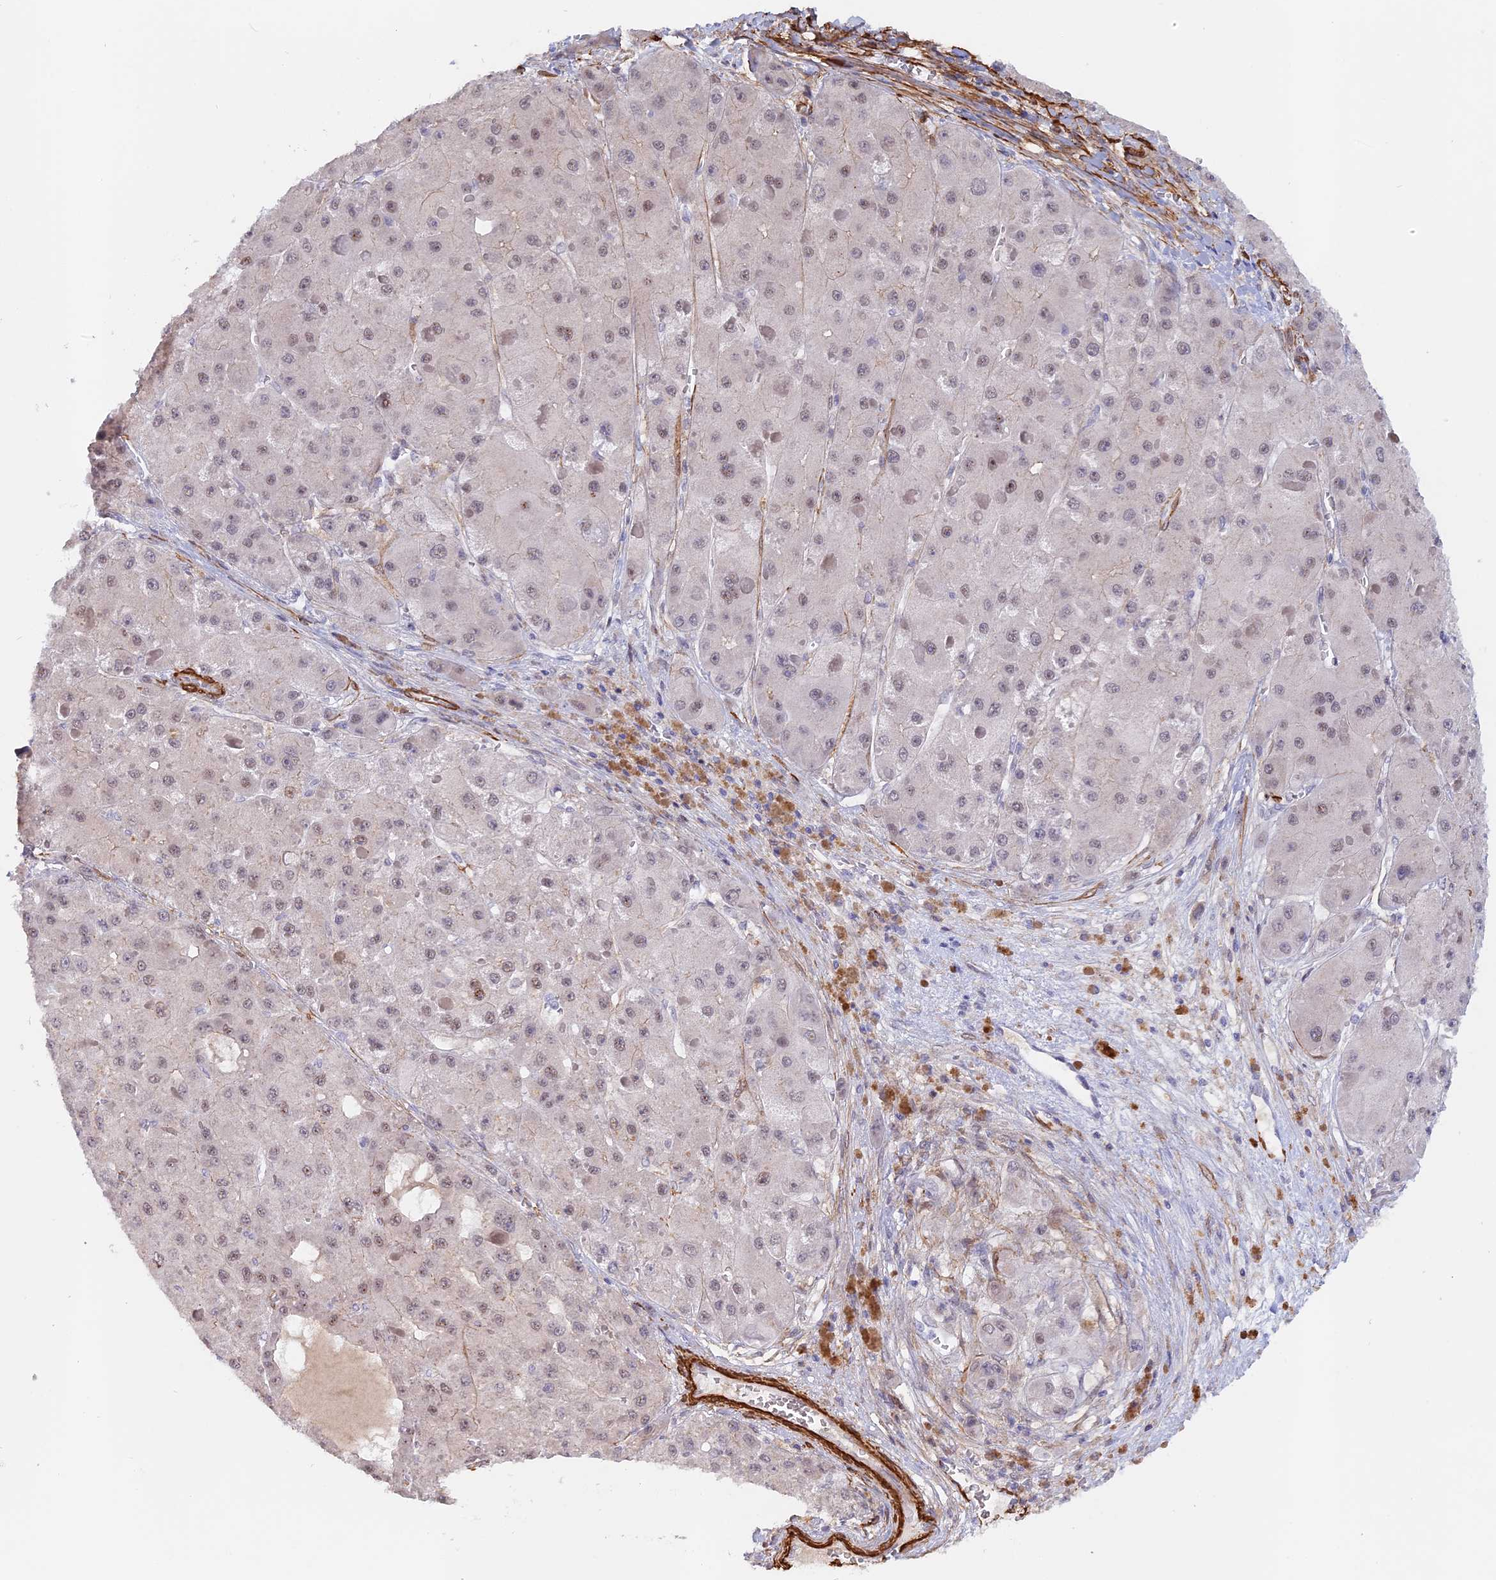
{"staining": {"intensity": "weak", "quantity": ">75%", "location": "nuclear"}, "tissue": "liver cancer", "cell_type": "Tumor cells", "image_type": "cancer", "snomed": [{"axis": "morphology", "description": "Carcinoma, Hepatocellular, NOS"}, {"axis": "topography", "description": "Liver"}], "caption": "Brown immunohistochemical staining in hepatocellular carcinoma (liver) exhibits weak nuclear staining in approximately >75% of tumor cells. Nuclei are stained in blue.", "gene": "CCDC154", "patient": {"sex": "female", "age": 73}}